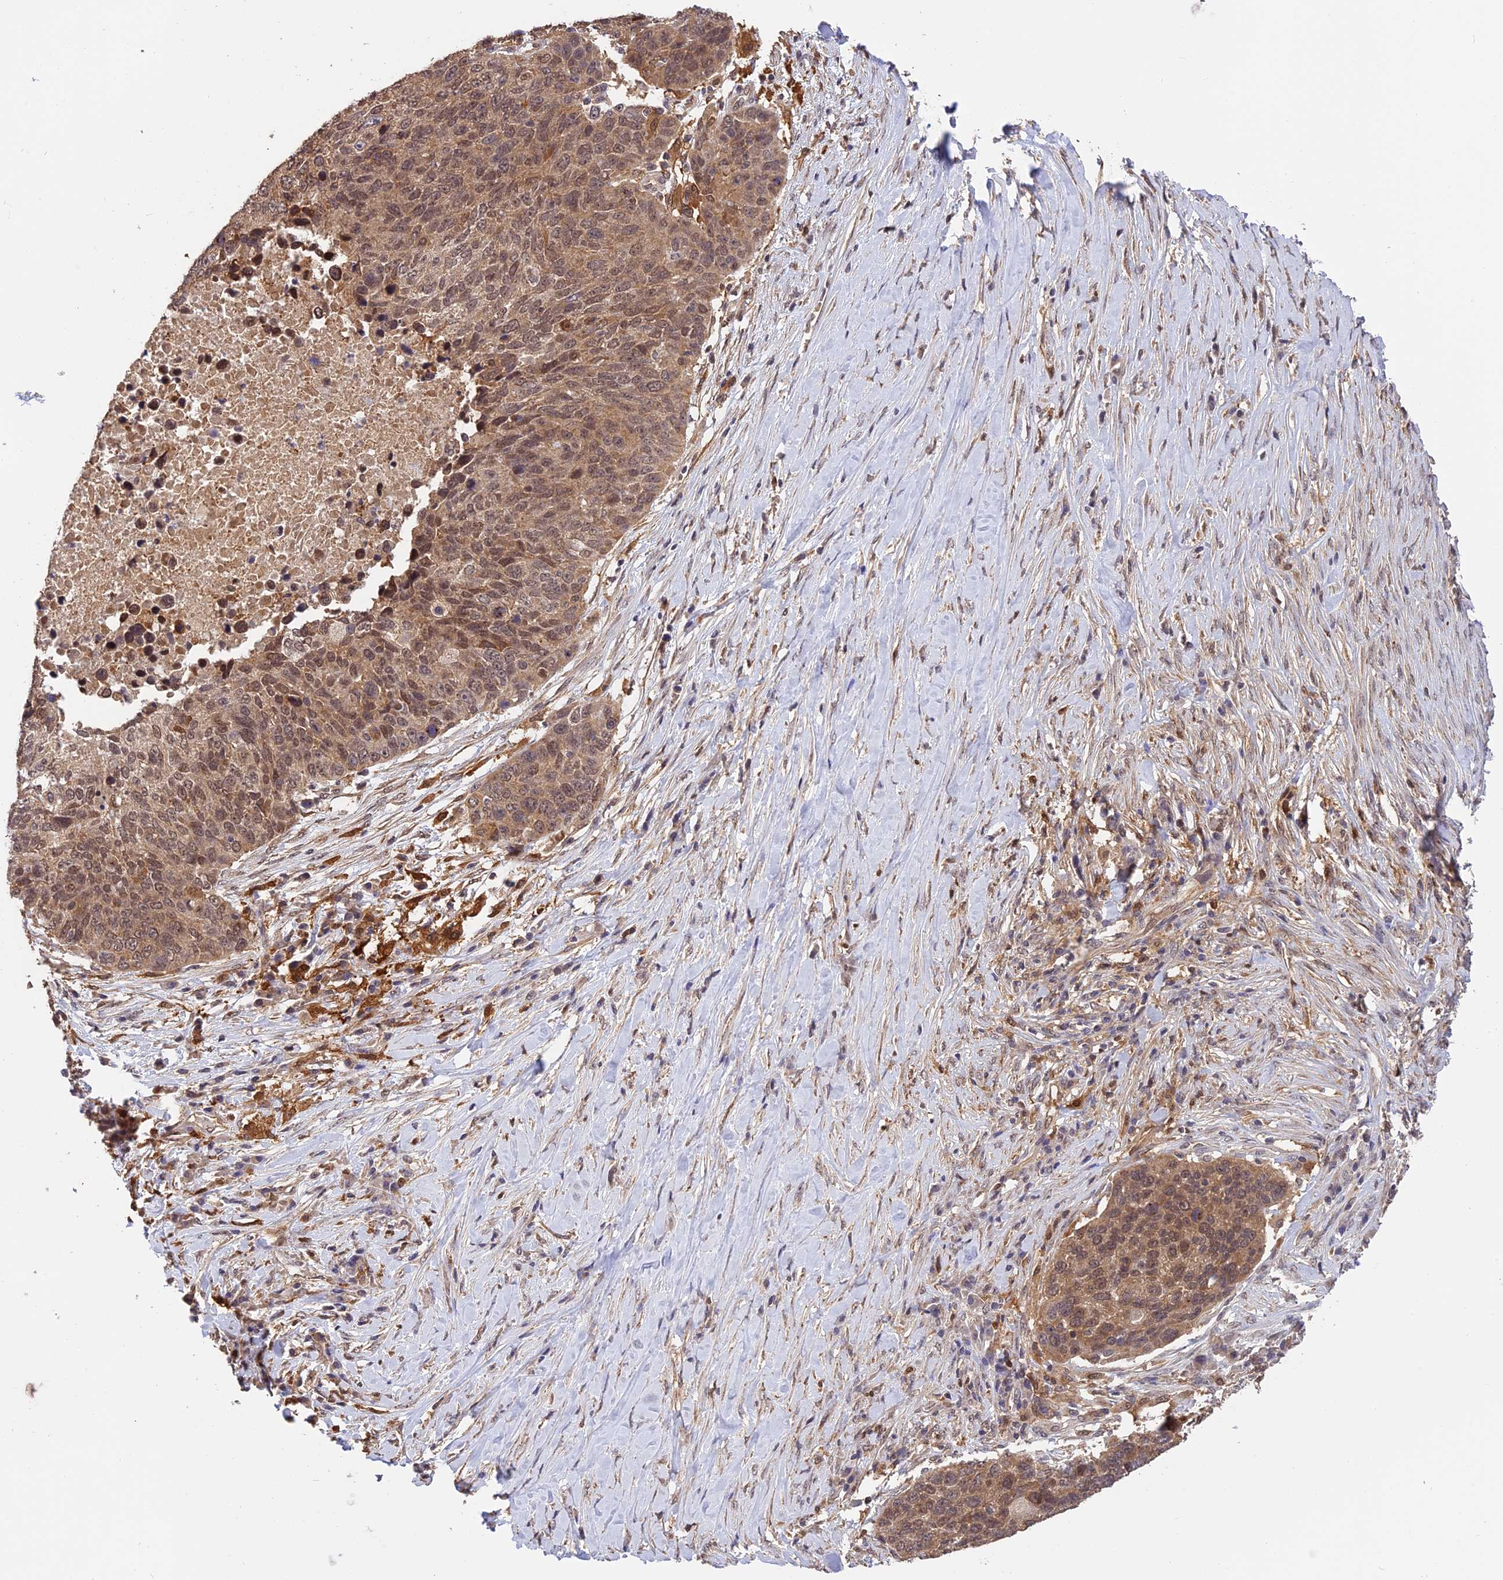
{"staining": {"intensity": "moderate", "quantity": ">75%", "location": "cytoplasmic/membranous,nuclear"}, "tissue": "lung cancer", "cell_type": "Tumor cells", "image_type": "cancer", "snomed": [{"axis": "morphology", "description": "Normal tissue, NOS"}, {"axis": "morphology", "description": "Squamous cell carcinoma, NOS"}, {"axis": "topography", "description": "Lymph node"}, {"axis": "topography", "description": "Lung"}], "caption": "Protein analysis of lung squamous cell carcinoma tissue demonstrates moderate cytoplasmic/membranous and nuclear staining in about >75% of tumor cells. The protein of interest is shown in brown color, while the nuclei are stained blue.", "gene": "MNS1", "patient": {"sex": "male", "age": 66}}